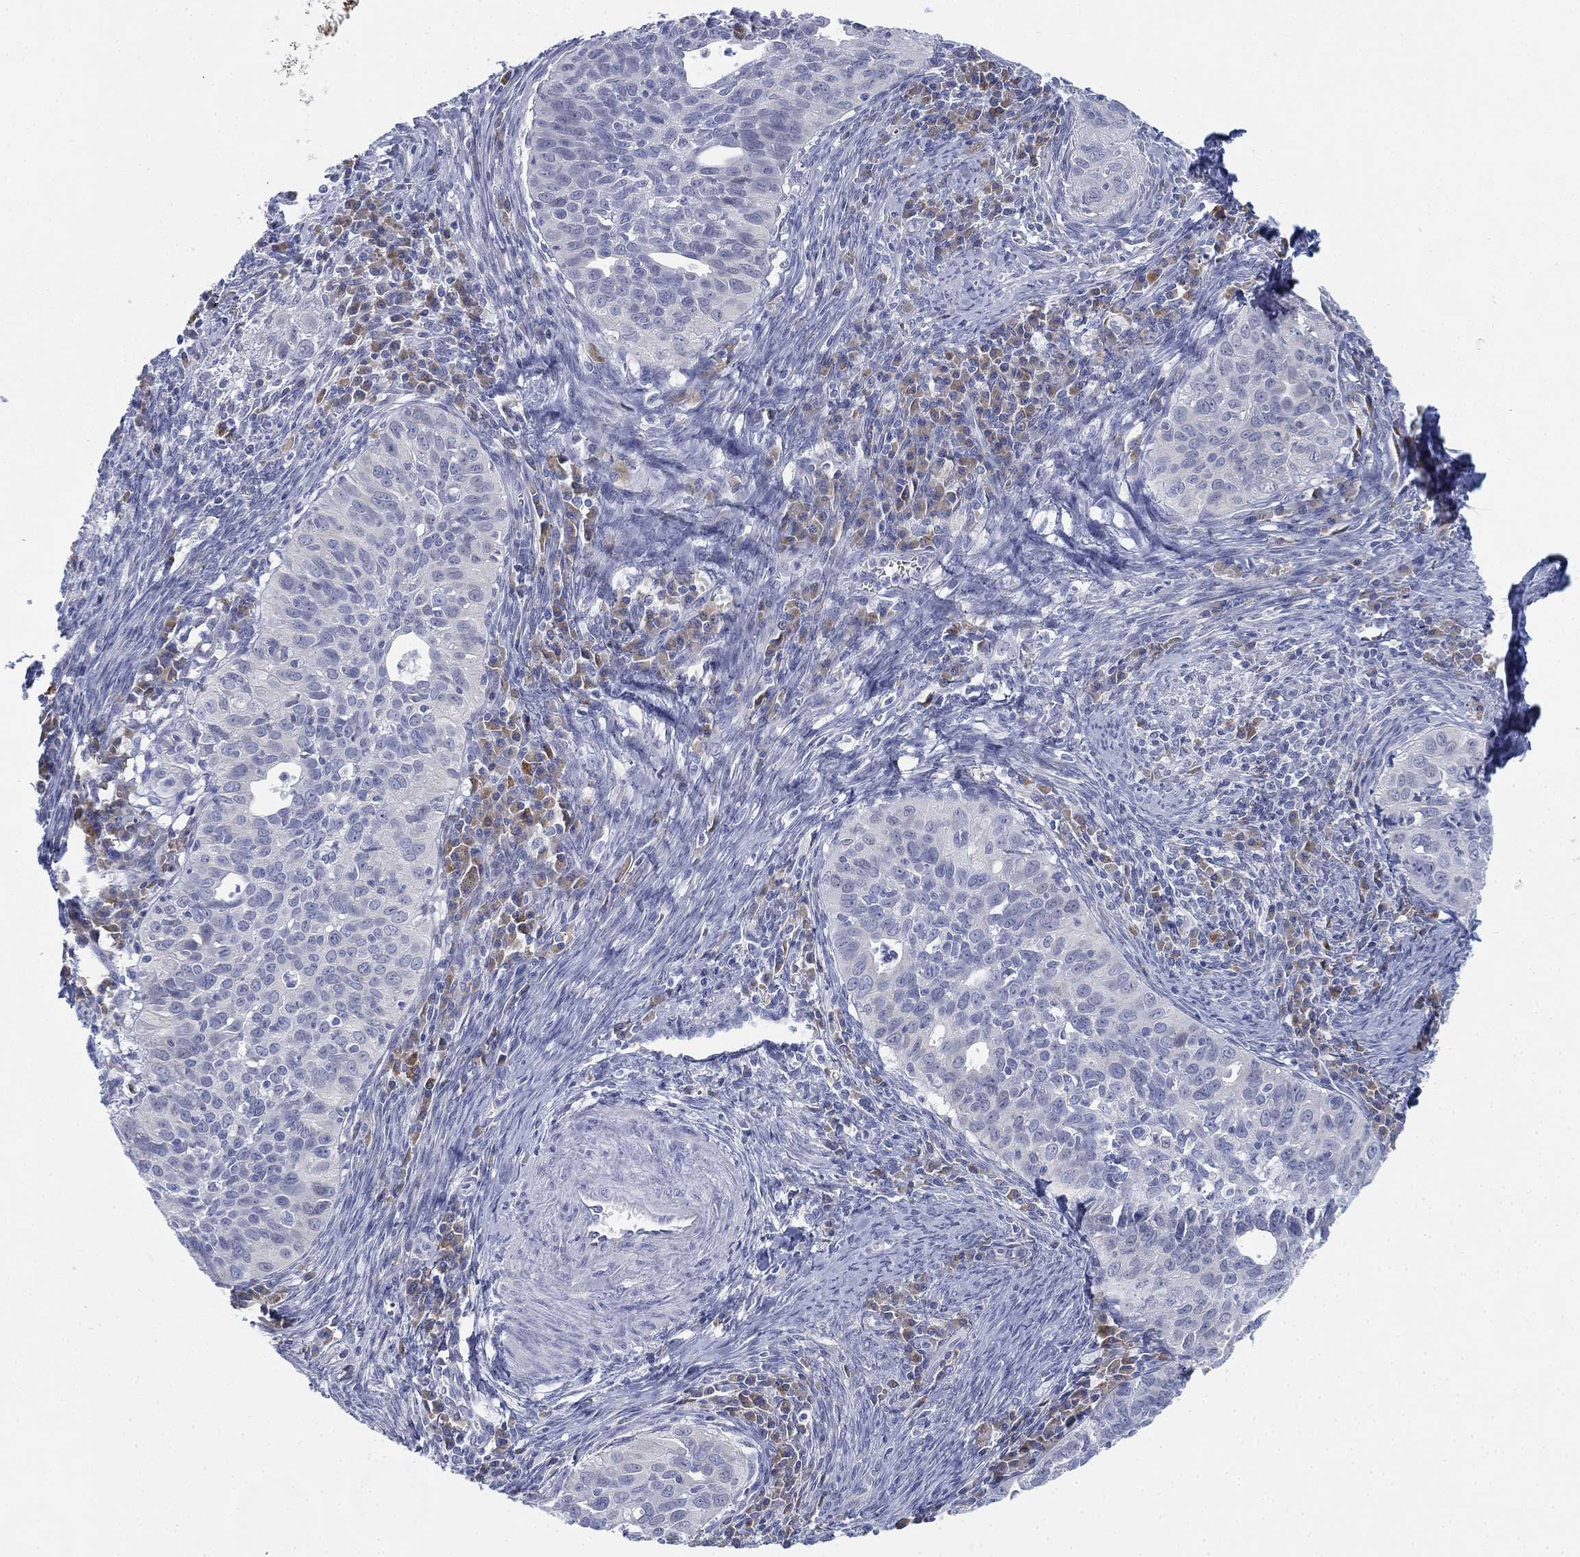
{"staining": {"intensity": "negative", "quantity": "none", "location": "none"}, "tissue": "cervical cancer", "cell_type": "Tumor cells", "image_type": "cancer", "snomed": [{"axis": "morphology", "description": "Squamous cell carcinoma, NOS"}, {"axis": "topography", "description": "Cervix"}], "caption": "This is a histopathology image of IHC staining of cervical cancer, which shows no expression in tumor cells.", "gene": "GCNA", "patient": {"sex": "female", "age": 26}}